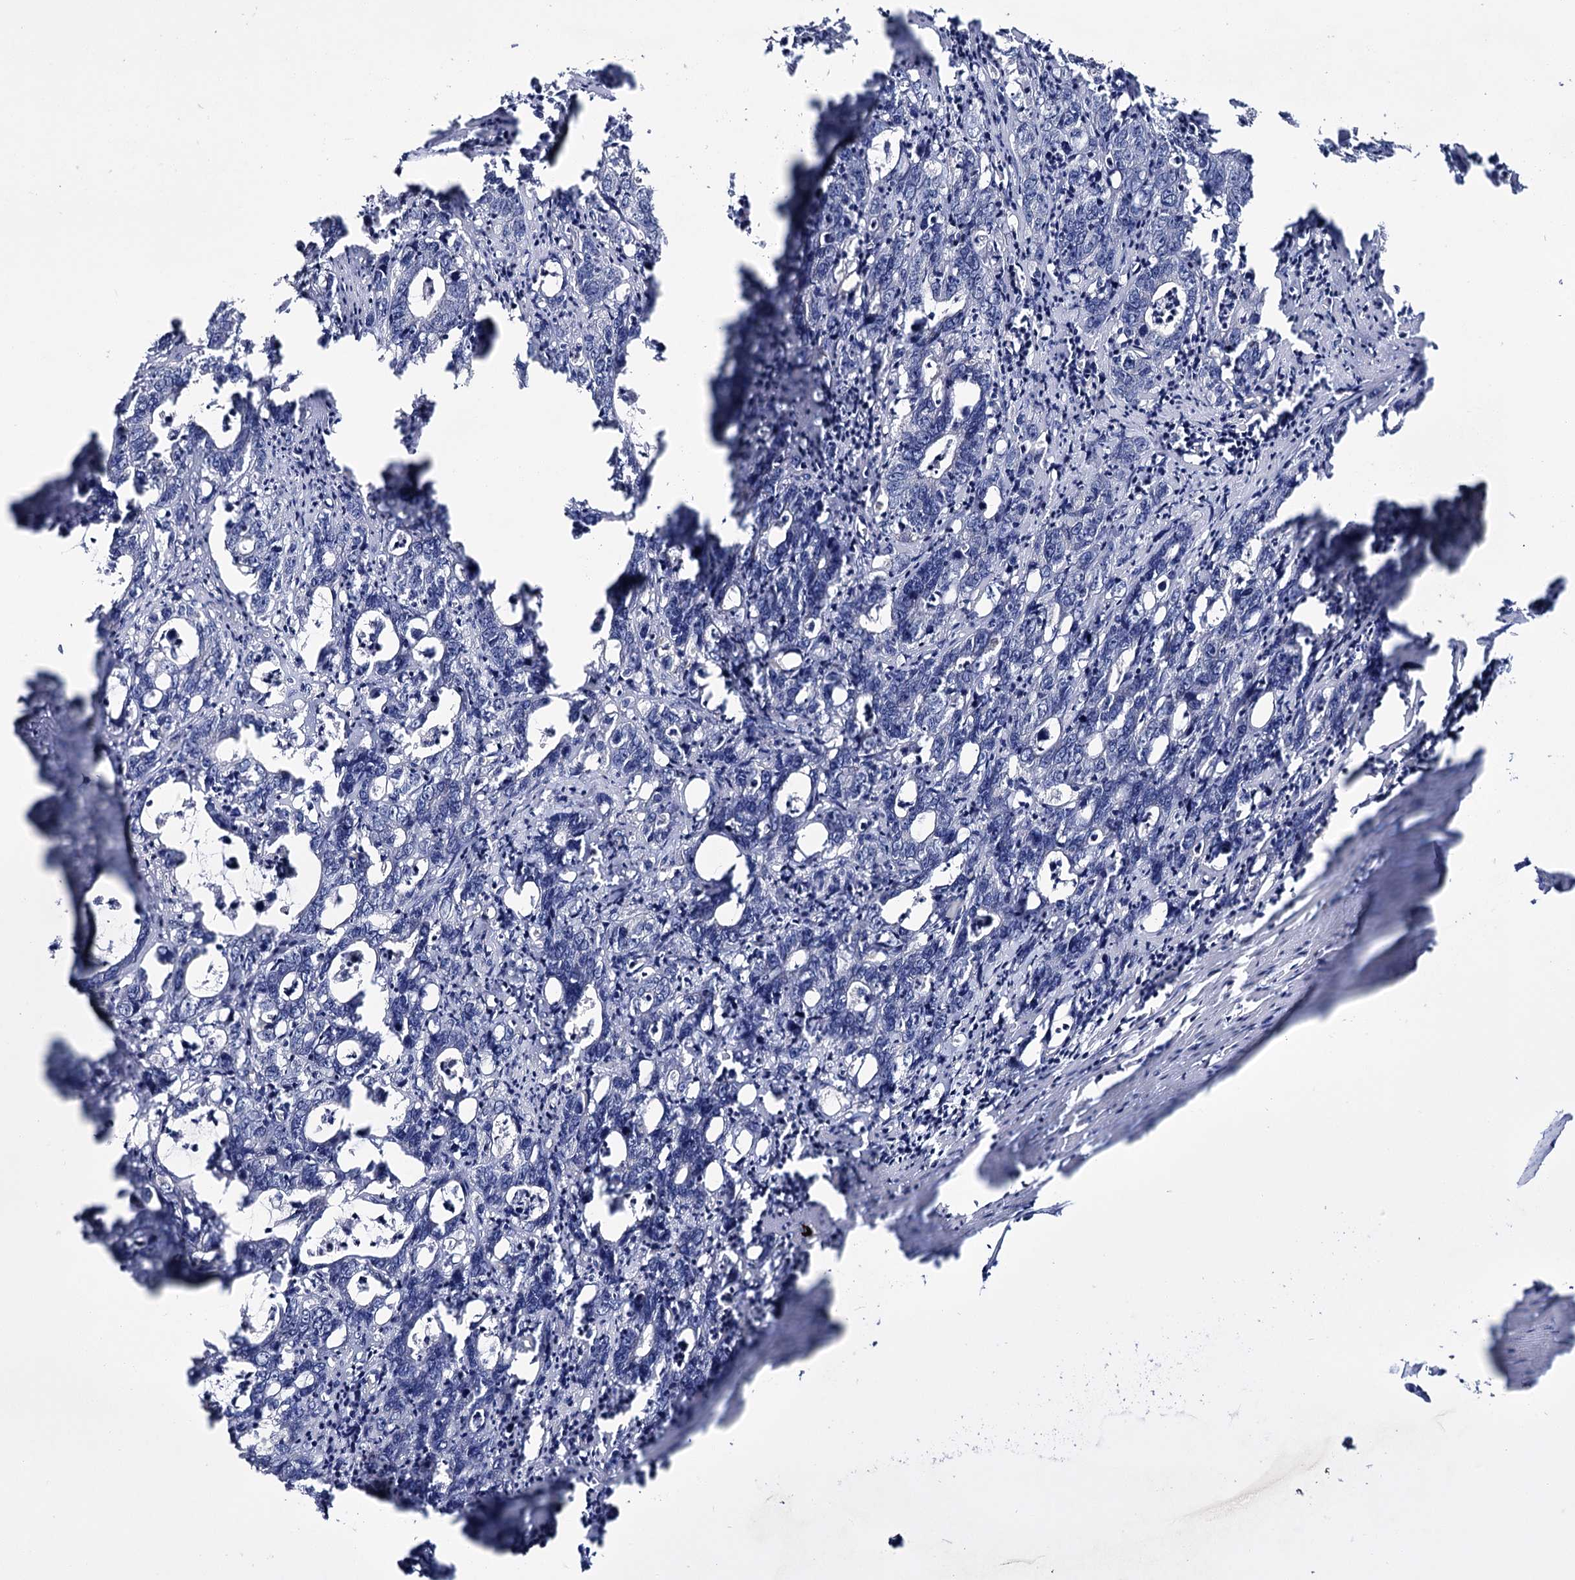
{"staining": {"intensity": "negative", "quantity": "none", "location": "none"}, "tissue": "colorectal cancer", "cell_type": "Tumor cells", "image_type": "cancer", "snomed": [{"axis": "morphology", "description": "Adenocarcinoma, NOS"}, {"axis": "topography", "description": "Colon"}], "caption": "This histopathology image is of colorectal cancer (adenocarcinoma) stained with IHC to label a protein in brown with the nuclei are counter-stained blue. There is no staining in tumor cells.", "gene": "EPB41L5", "patient": {"sex": "female", "age": 75}}